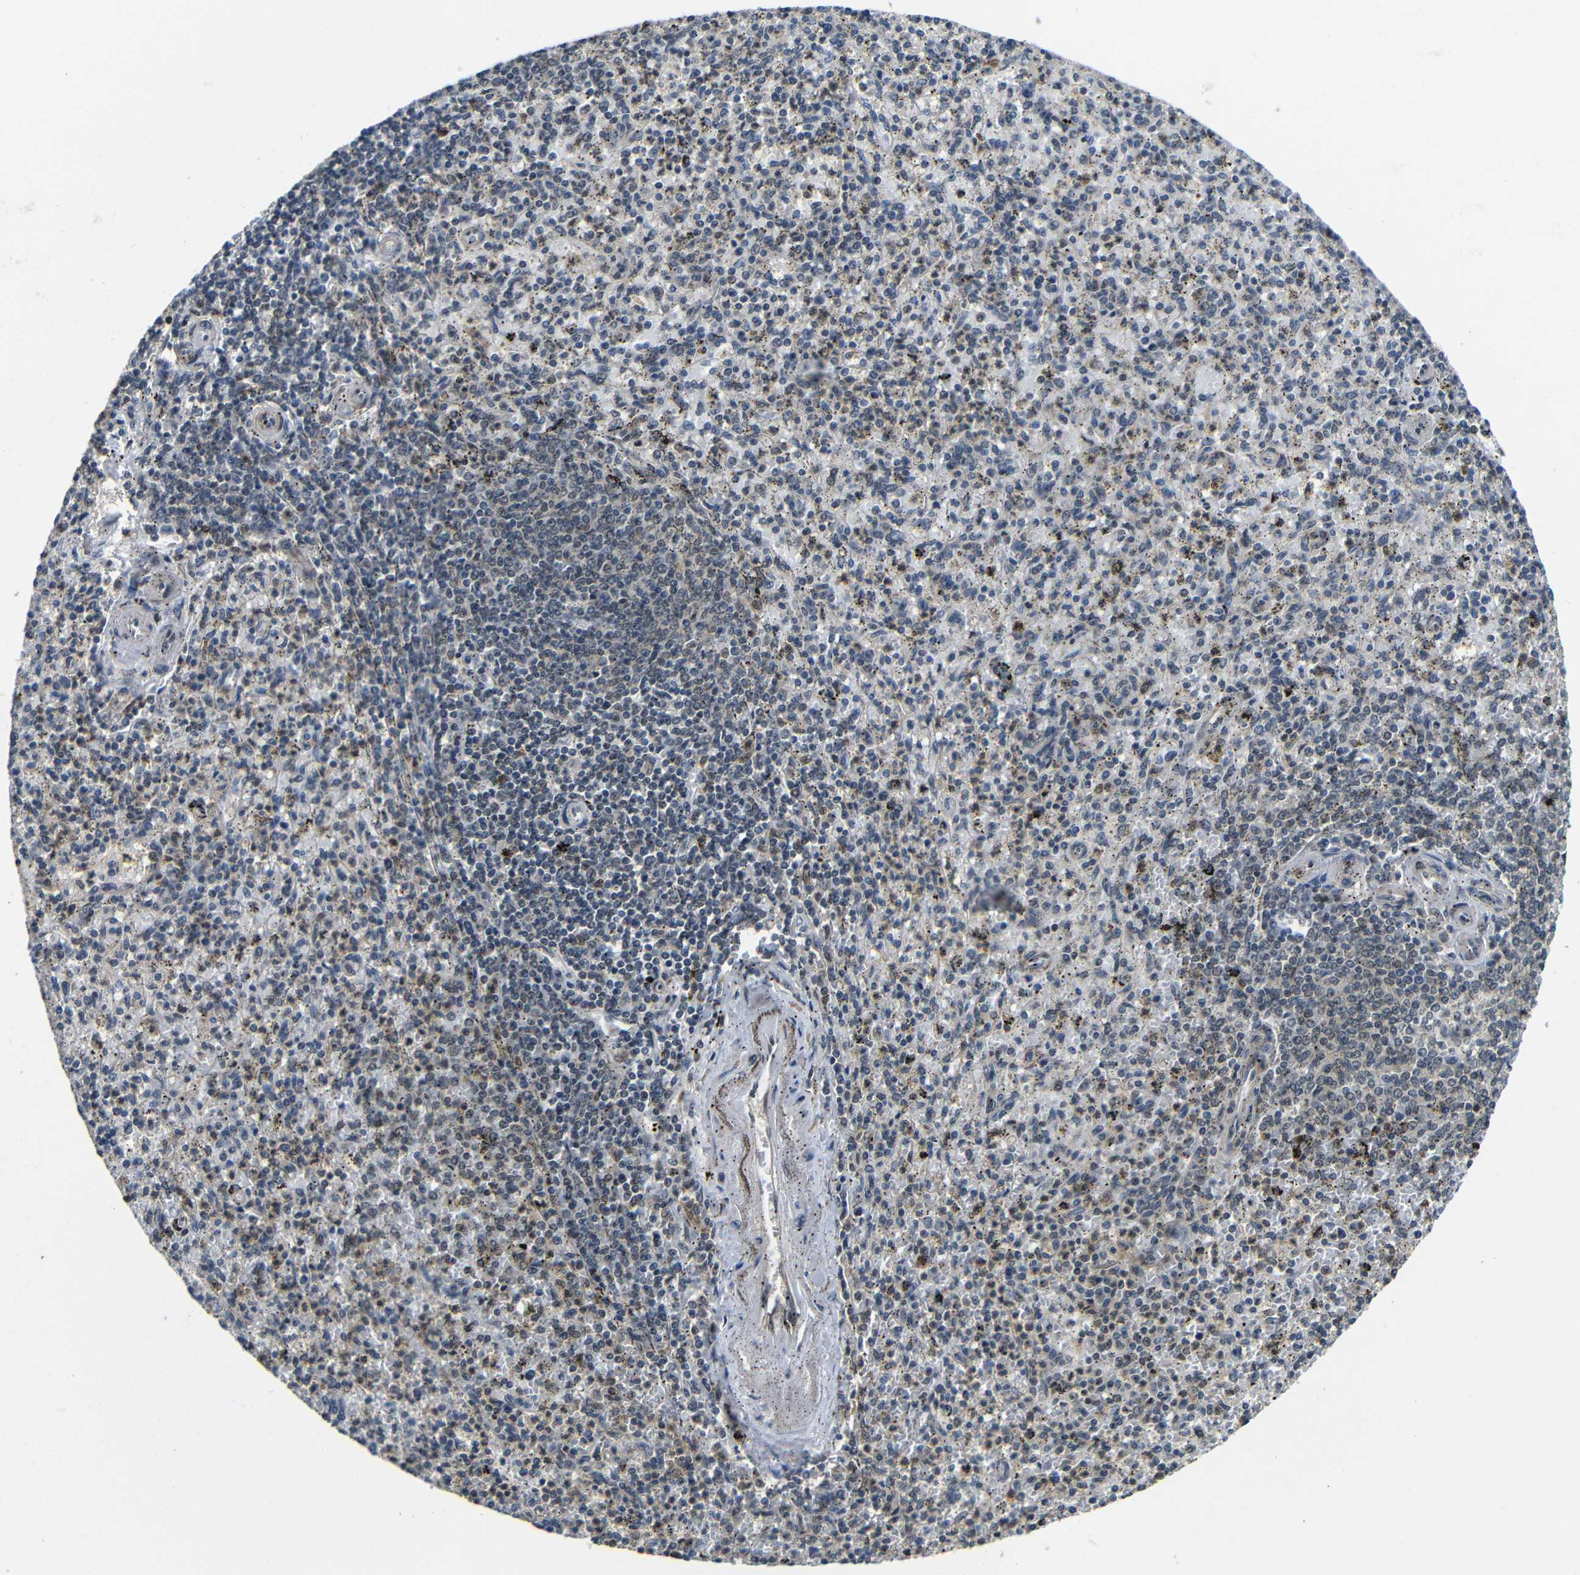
{"staining": {"intensity": "negative", "quantity": "none", "location": "none"}, "tissue": "spleen", "cell_type": "Cells in red pulp", "image_type": "normal", "snomed": [{"axis": "morphology", "description": "Normal tissue, NOS"}, {"axis": "topography", "description": "Spleen"}], "caption": "Cells in red pulp show no significant positivity in normal spleen. (DAB (3,3'-diaminobenzidine) immunohistochemistry (IHC) visualized using brightfield microscopy, high magnification).", "gene": "FAM172A", "patient": {"sex": "male", "age": 72}}